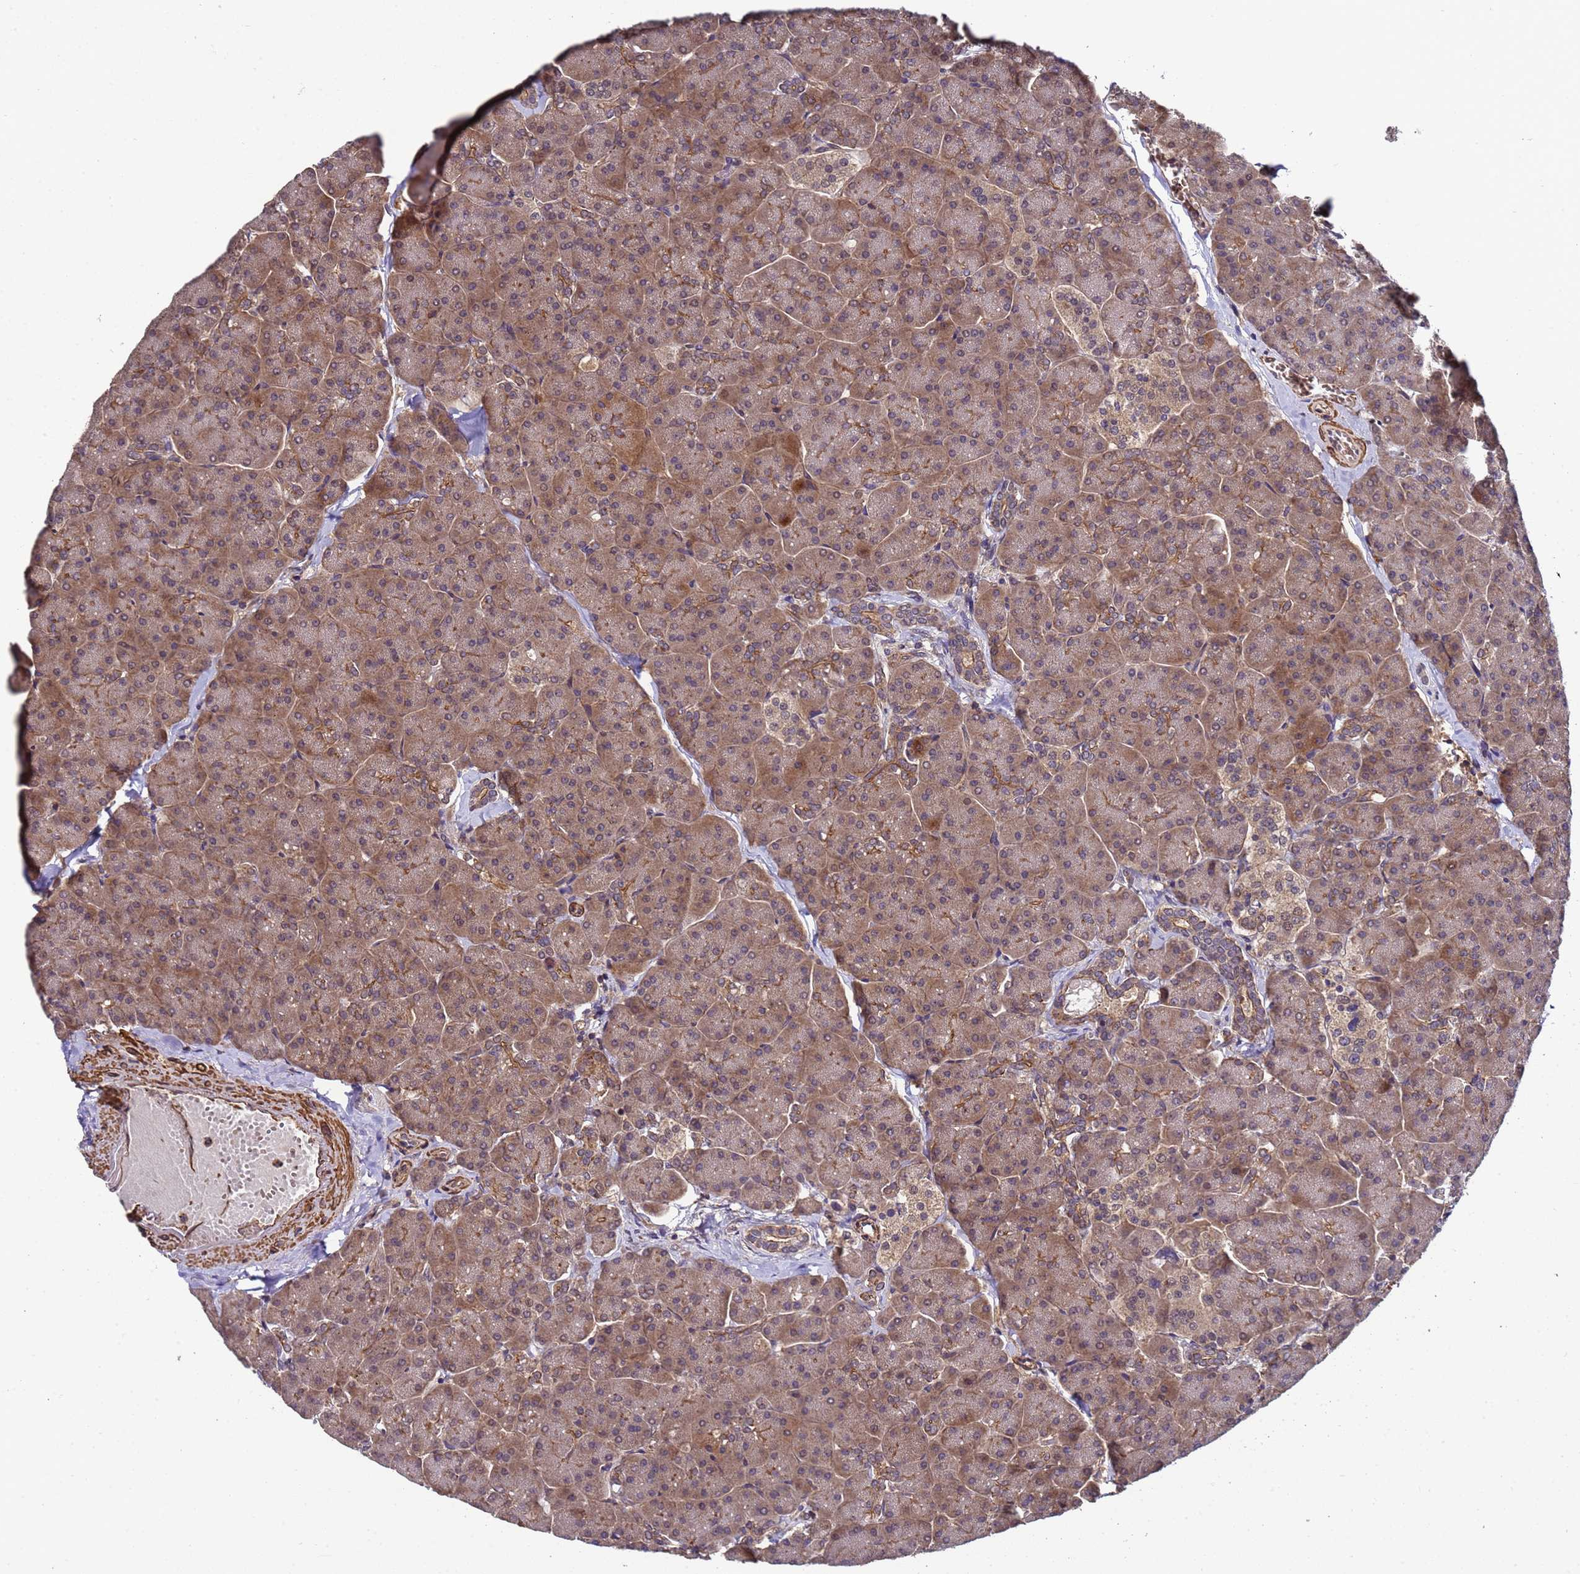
{"staining": {"intensity": "strong", "quantity": "25%-75%", "location": "cytoplasmic/membranous,nuclear"}, "tissue": "pancreas", "cell_type": "Exocrine glandular cells", "image_type": "normal", "snomed": [{"axis": "morphology", "description": "Normal tissue, NOS"}, {"axis": "topography", "description": "Pancreas"}, {"axis": "topography", "description": "Peripheral nerve tissue"}], "caption": "This image shows IHC staining of unremarkable human pancreas, with high strong cytoplasmic/membranous,nuclear expression in approximately 25%-75% of exocrine glandular cells.", "gene": "GSTCD", "patient": {"sex": "male", "age": 54}}